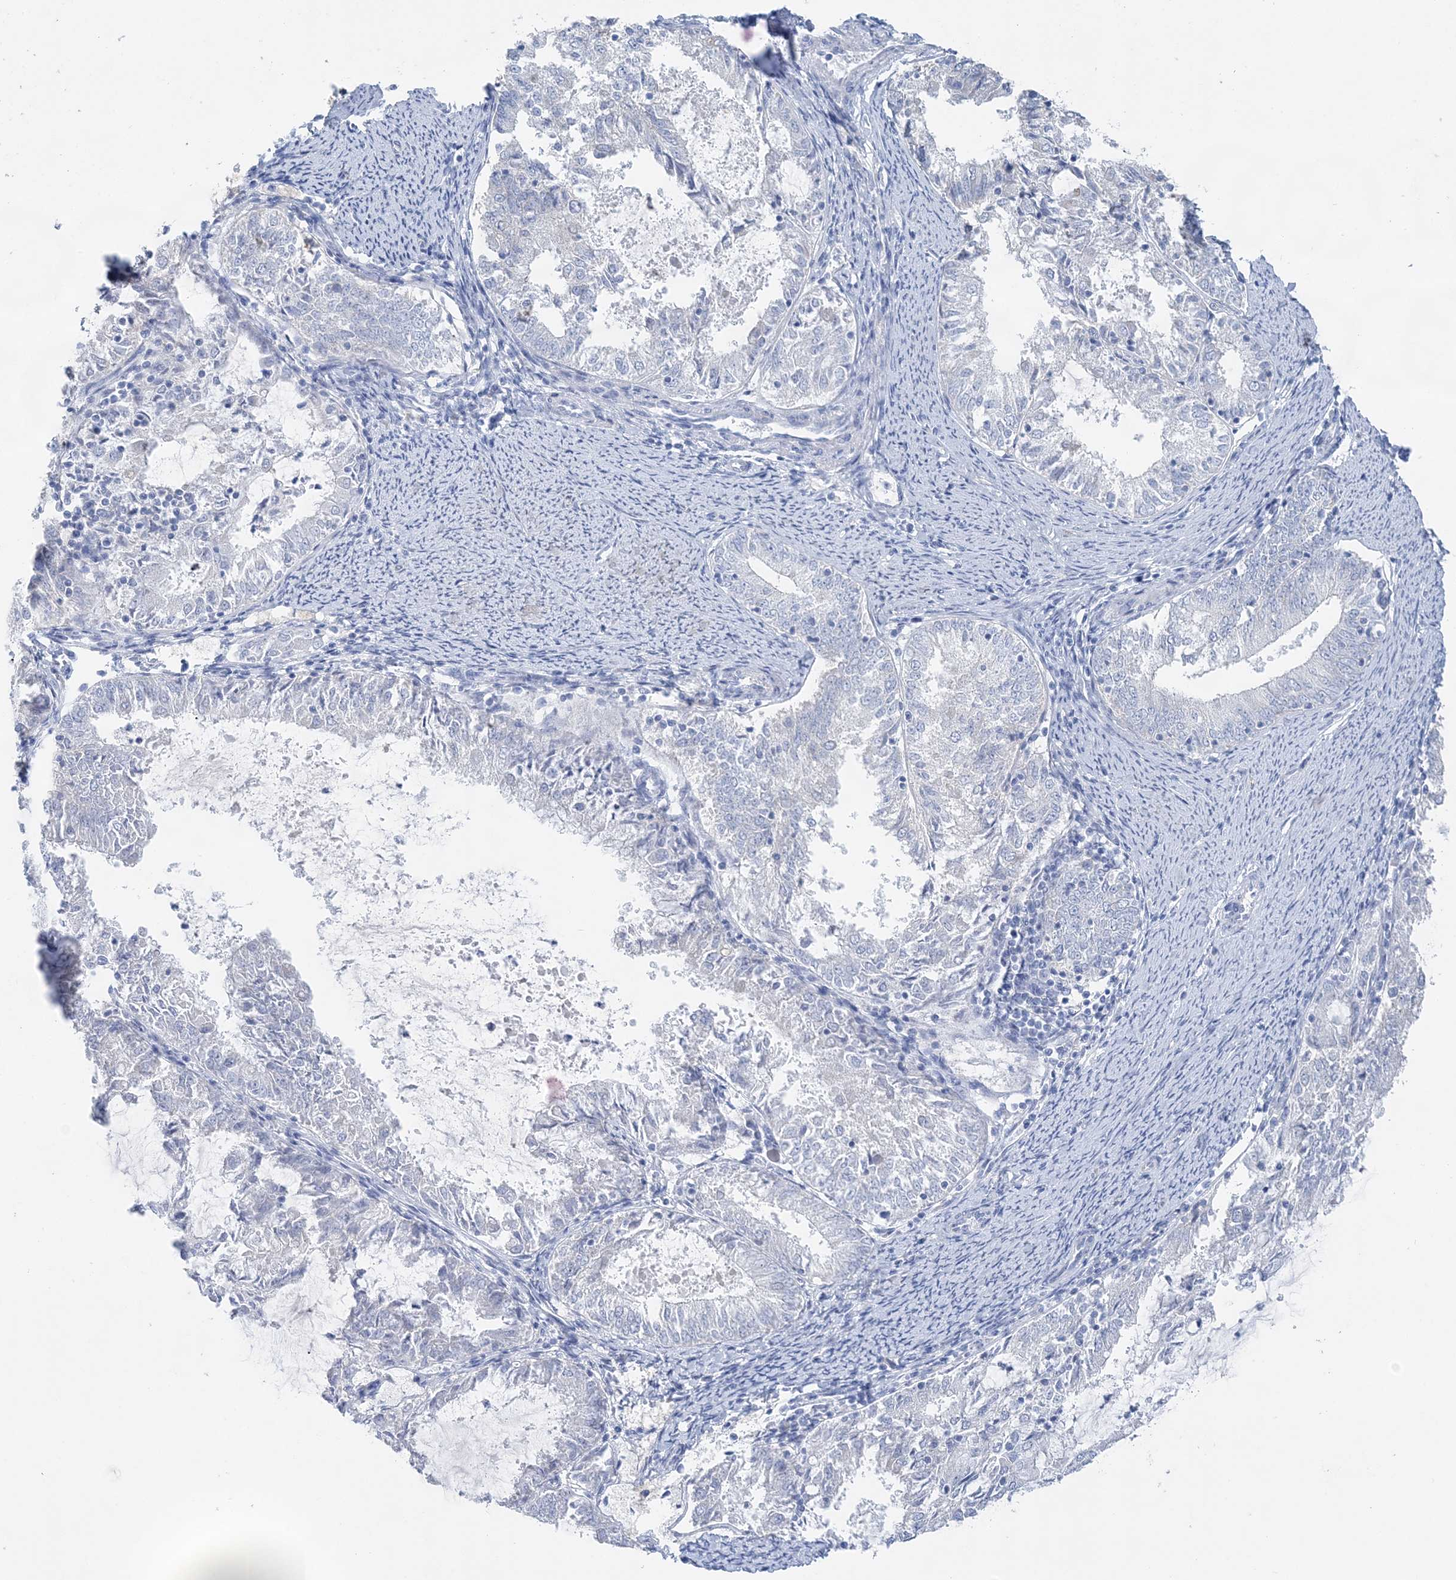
{"staining": {"intensity": "negative", "quantity": "none", "location": "none"}, "tissue": "endometrial cancer", "cell_type": "Tumor cells", "image_type": "cancer", "snomed": [{"axis": "morphology", "description": "Adenocarcinoma, NOS"}, {"axis": "topography", "description": "Endometrium"}], "caption": "The photomicrograph shows no staining of tumor cells in endometrial cancer.", "gene": "SLC5A6", "patient": {"sex": "female", "age": 57}}